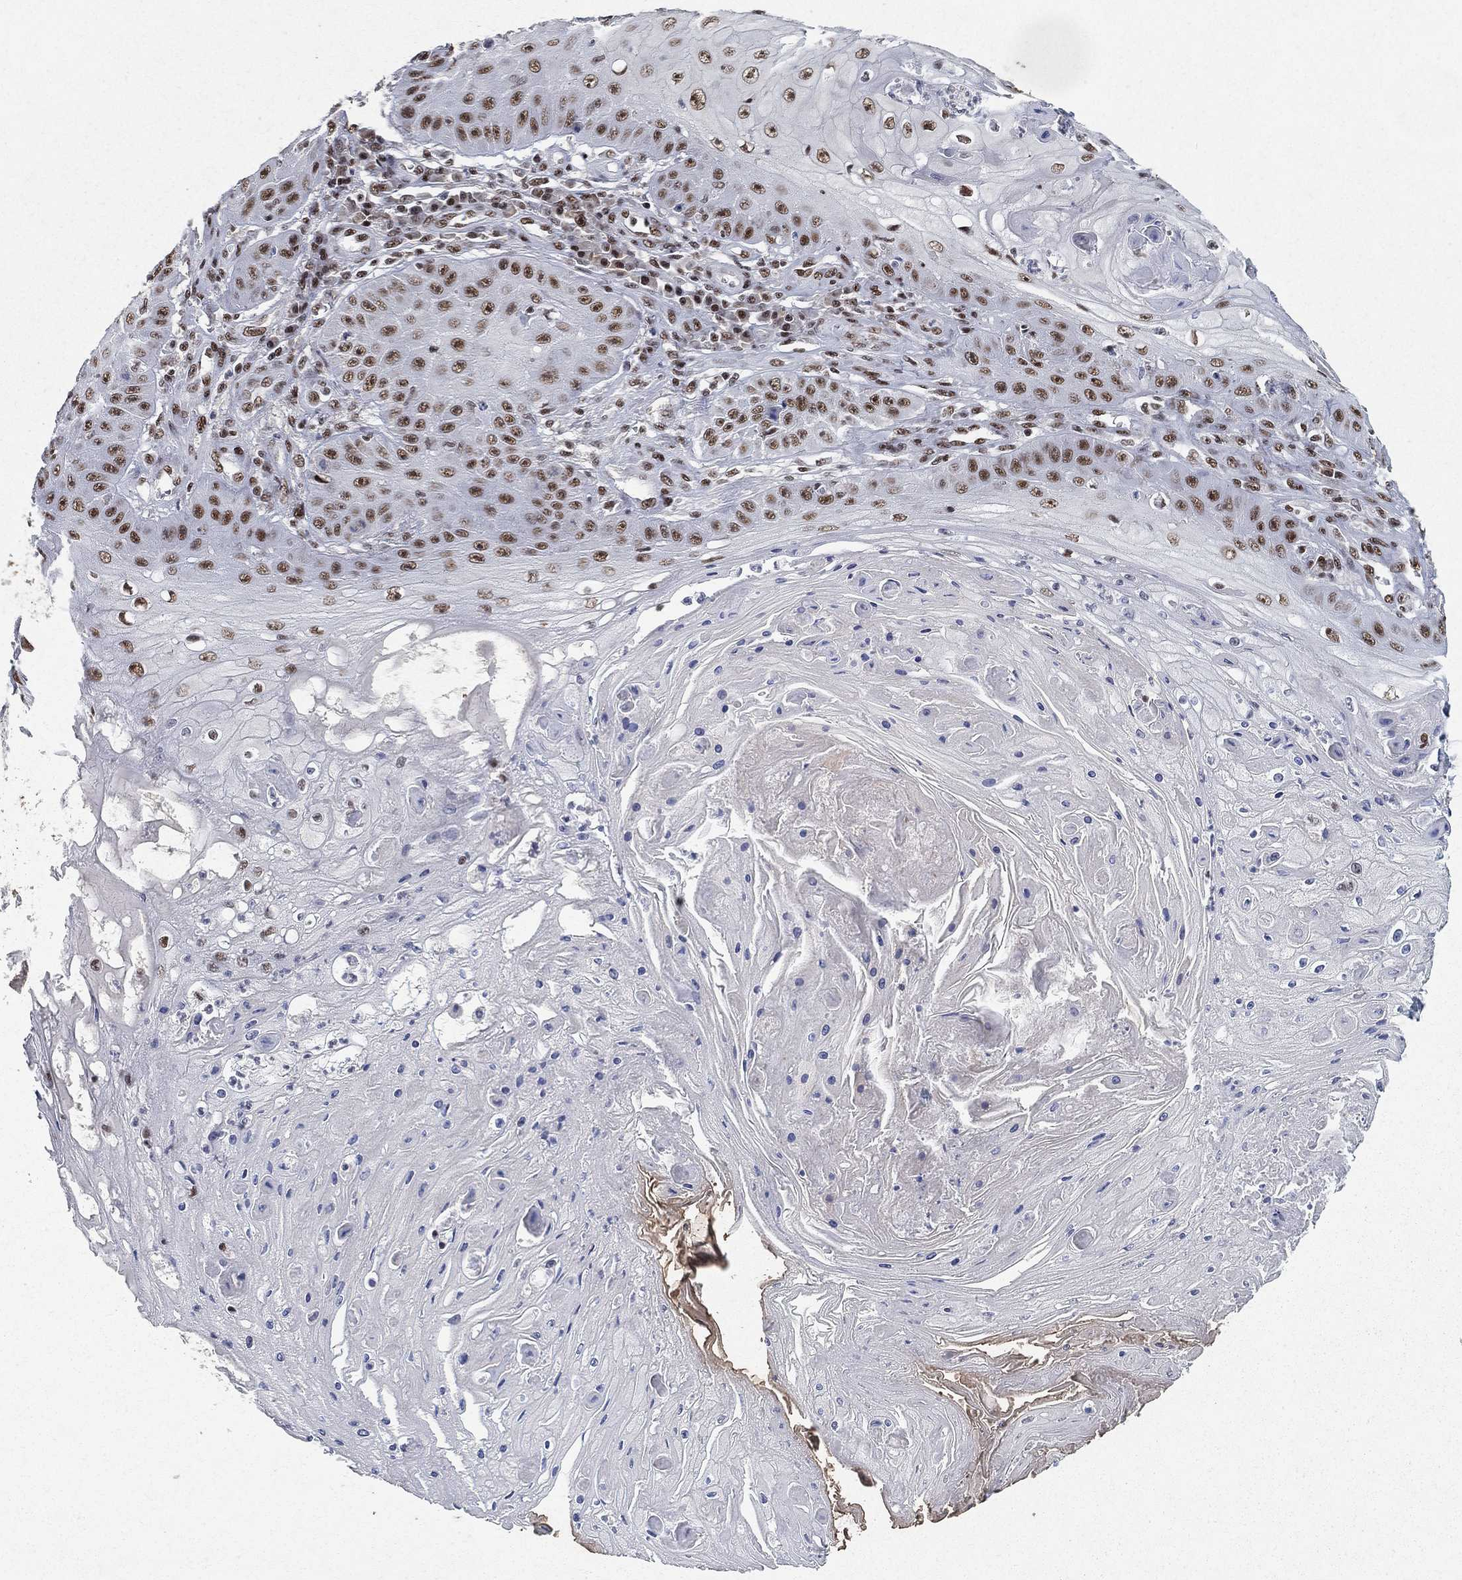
{"staining": {"intensity": "moderate", "quantity": ">75%", "location": "nuclear"}, "tissue": "skin cancer", "cell_type": "Tumor cells", "image_type": "cancer", "snomed": [{"axis": "morphology", "description": "Squamous cell carcinoma, NOS"}, {"axis": "topography", "description": "Skin"}], "caption": "Immunohistochemistry (IHC) image of skin squamous cell carcinoma stained for a protein (brown), which demonstrates medium levels of moderate nuclear expression in about >75% of tumor cells.", "gene": "DDX27", "patient": {"sex": "male", "age": 70}}